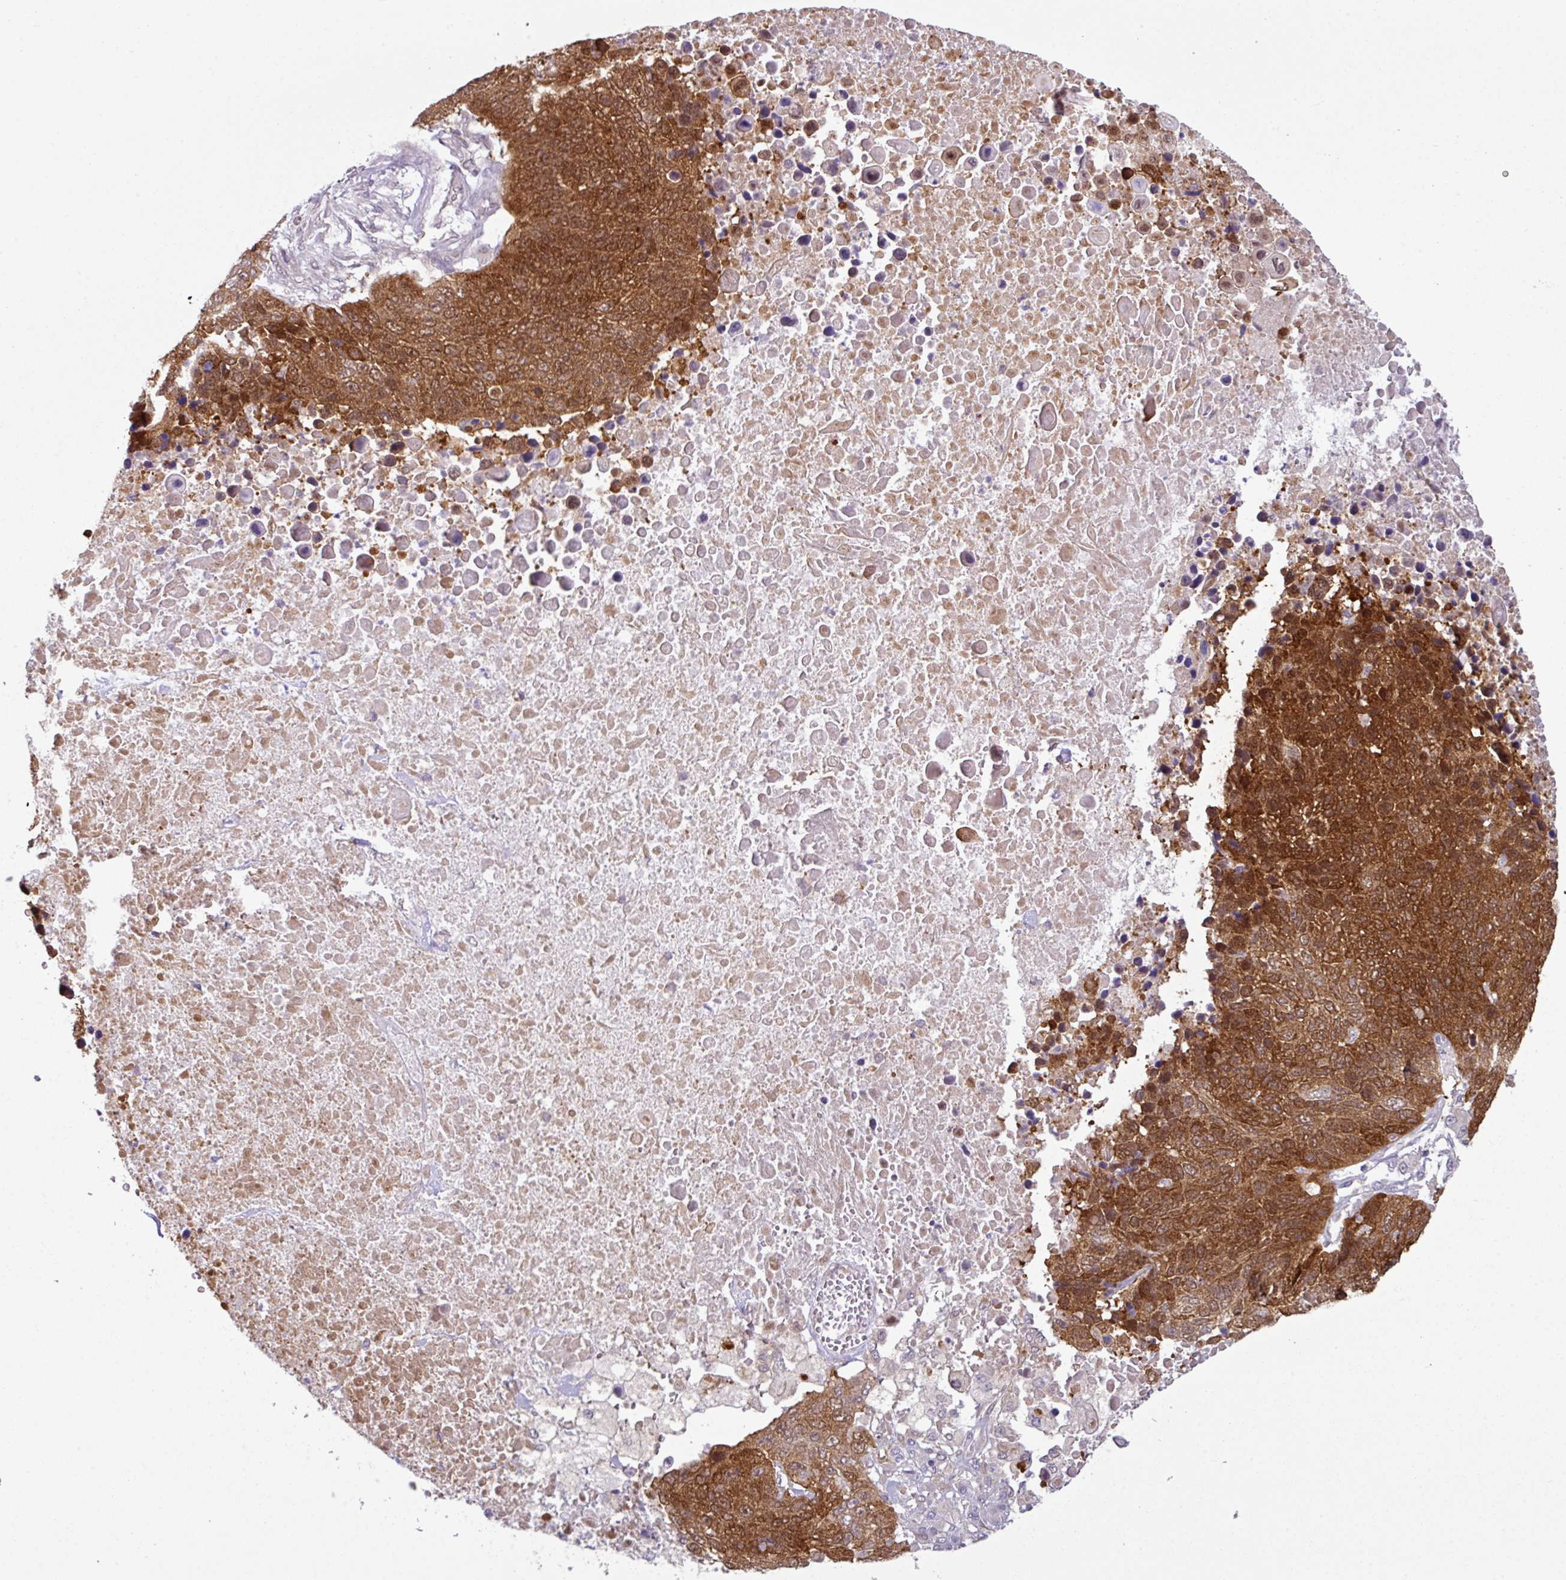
{"staining": {"intensity": "strong", "quantity": ">75%", "location": "cytoplasmic/membranous"}, "tissue": "lung cancer", "cell_type": "Tumor cells", "image_type": "cancer", "snomed": [{"axis": "morphology", "description": "Normal tissue, NOS"}, {"axis": "morphology", "description": "Squamous cell carcinoma, NOS"}, {"axis": "topography", "description": "Lymph node"}, {"axis": "topography", "description": "Lung"}], "caption": "Protein staining exhibits strong cytoplasmic/membranous expression in about >75% of tumor cells in lung cancer.", "gene": "TTLL12", "patient": {"sex": "male", "age": 66}}